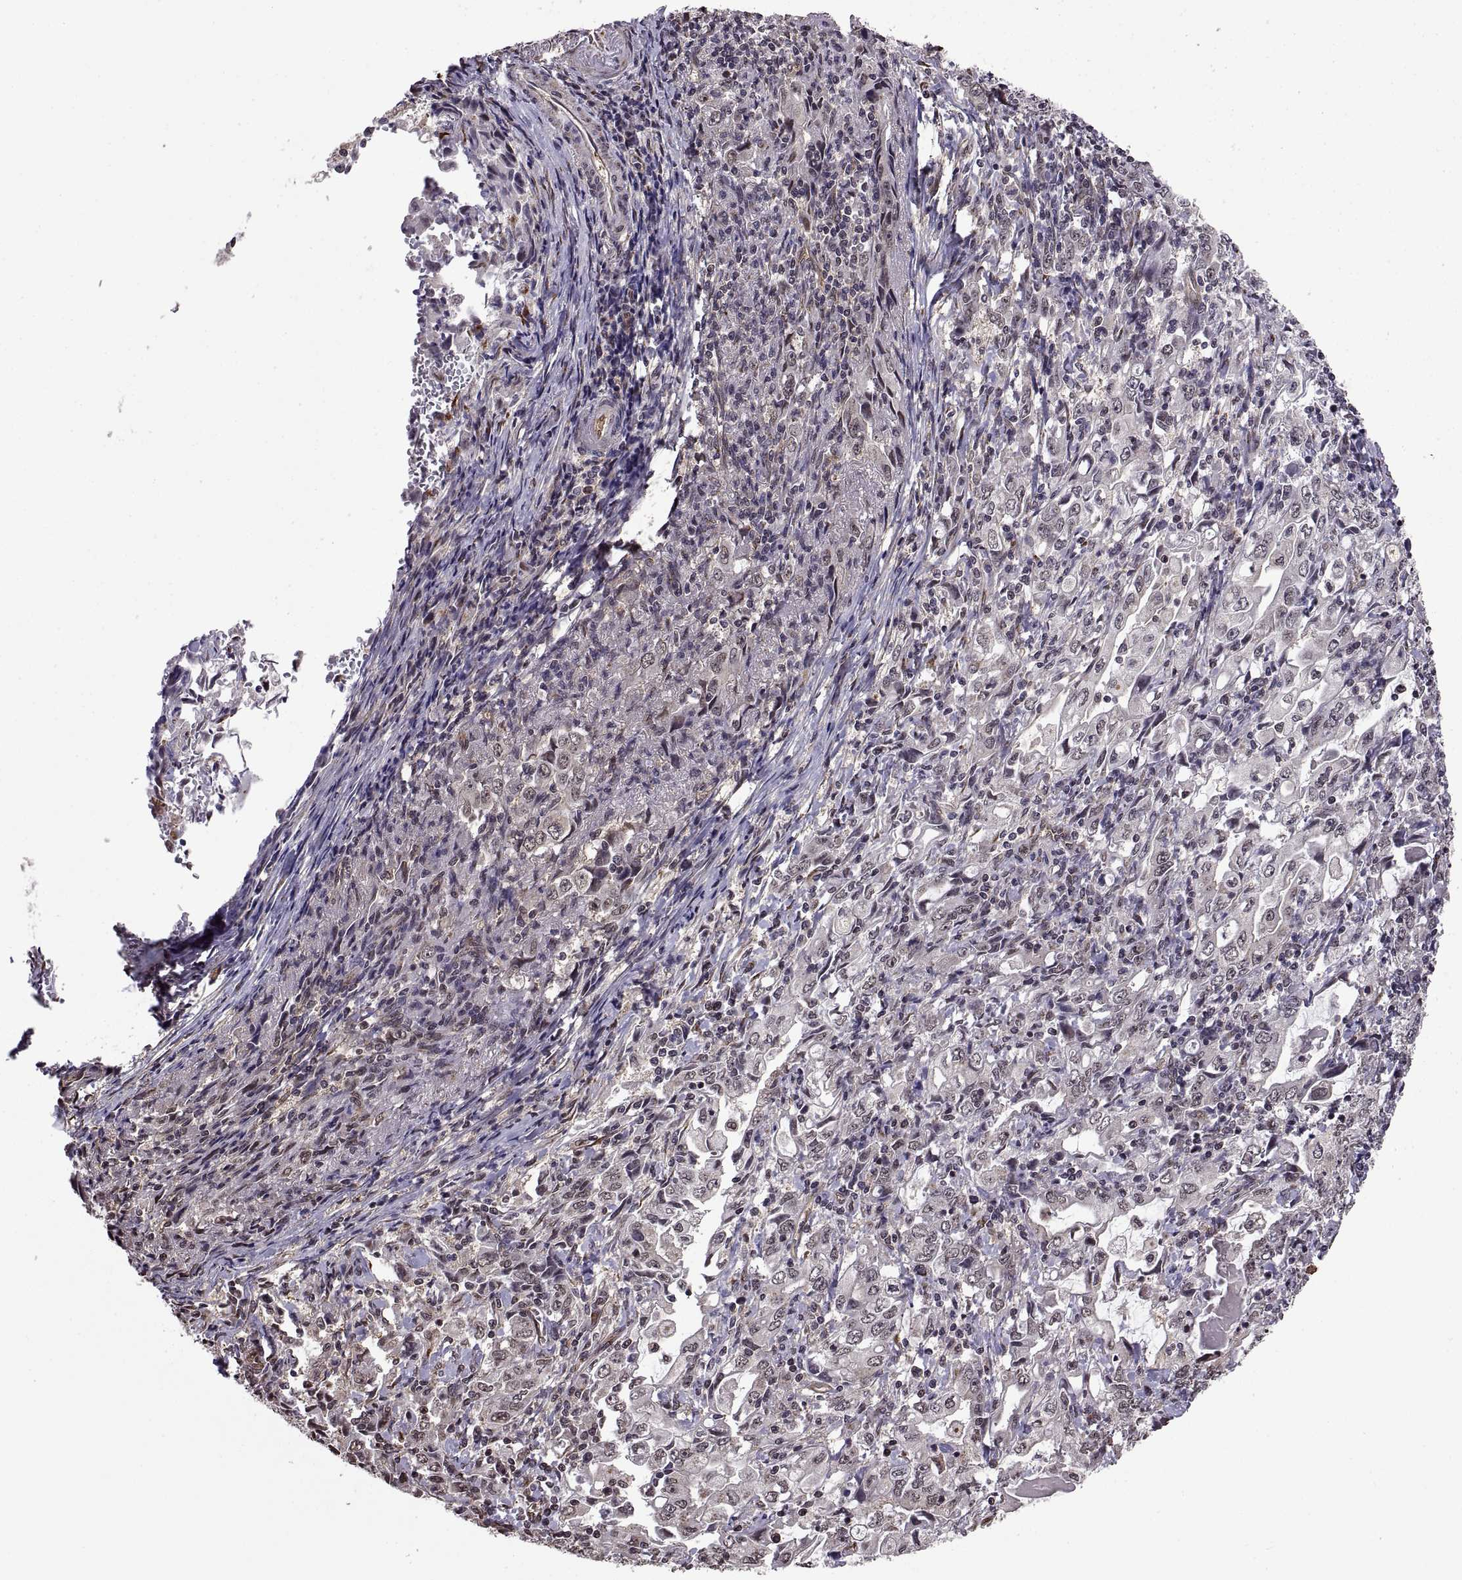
{"staining": {"intensity": "negative", "quantity": "none", "location": "none"}, "tissue": "stomach cancer", "cell_type": "Tumor cells", "image_type": "cancer", "snomed": [{"axis": "morphology", "description": "Adenocarcinoma, NOS"}, {"axis": "topography", "description": "Stomach, lower"}], "caption": "An immunohistochemistry micrograph of adenocarcinoma (stomach) is shown. There is no staining in tumor cells of adenocarcinoma (stomach).", "gene": "ARRB1", "patient": {"sex": "female", "age": 72}}